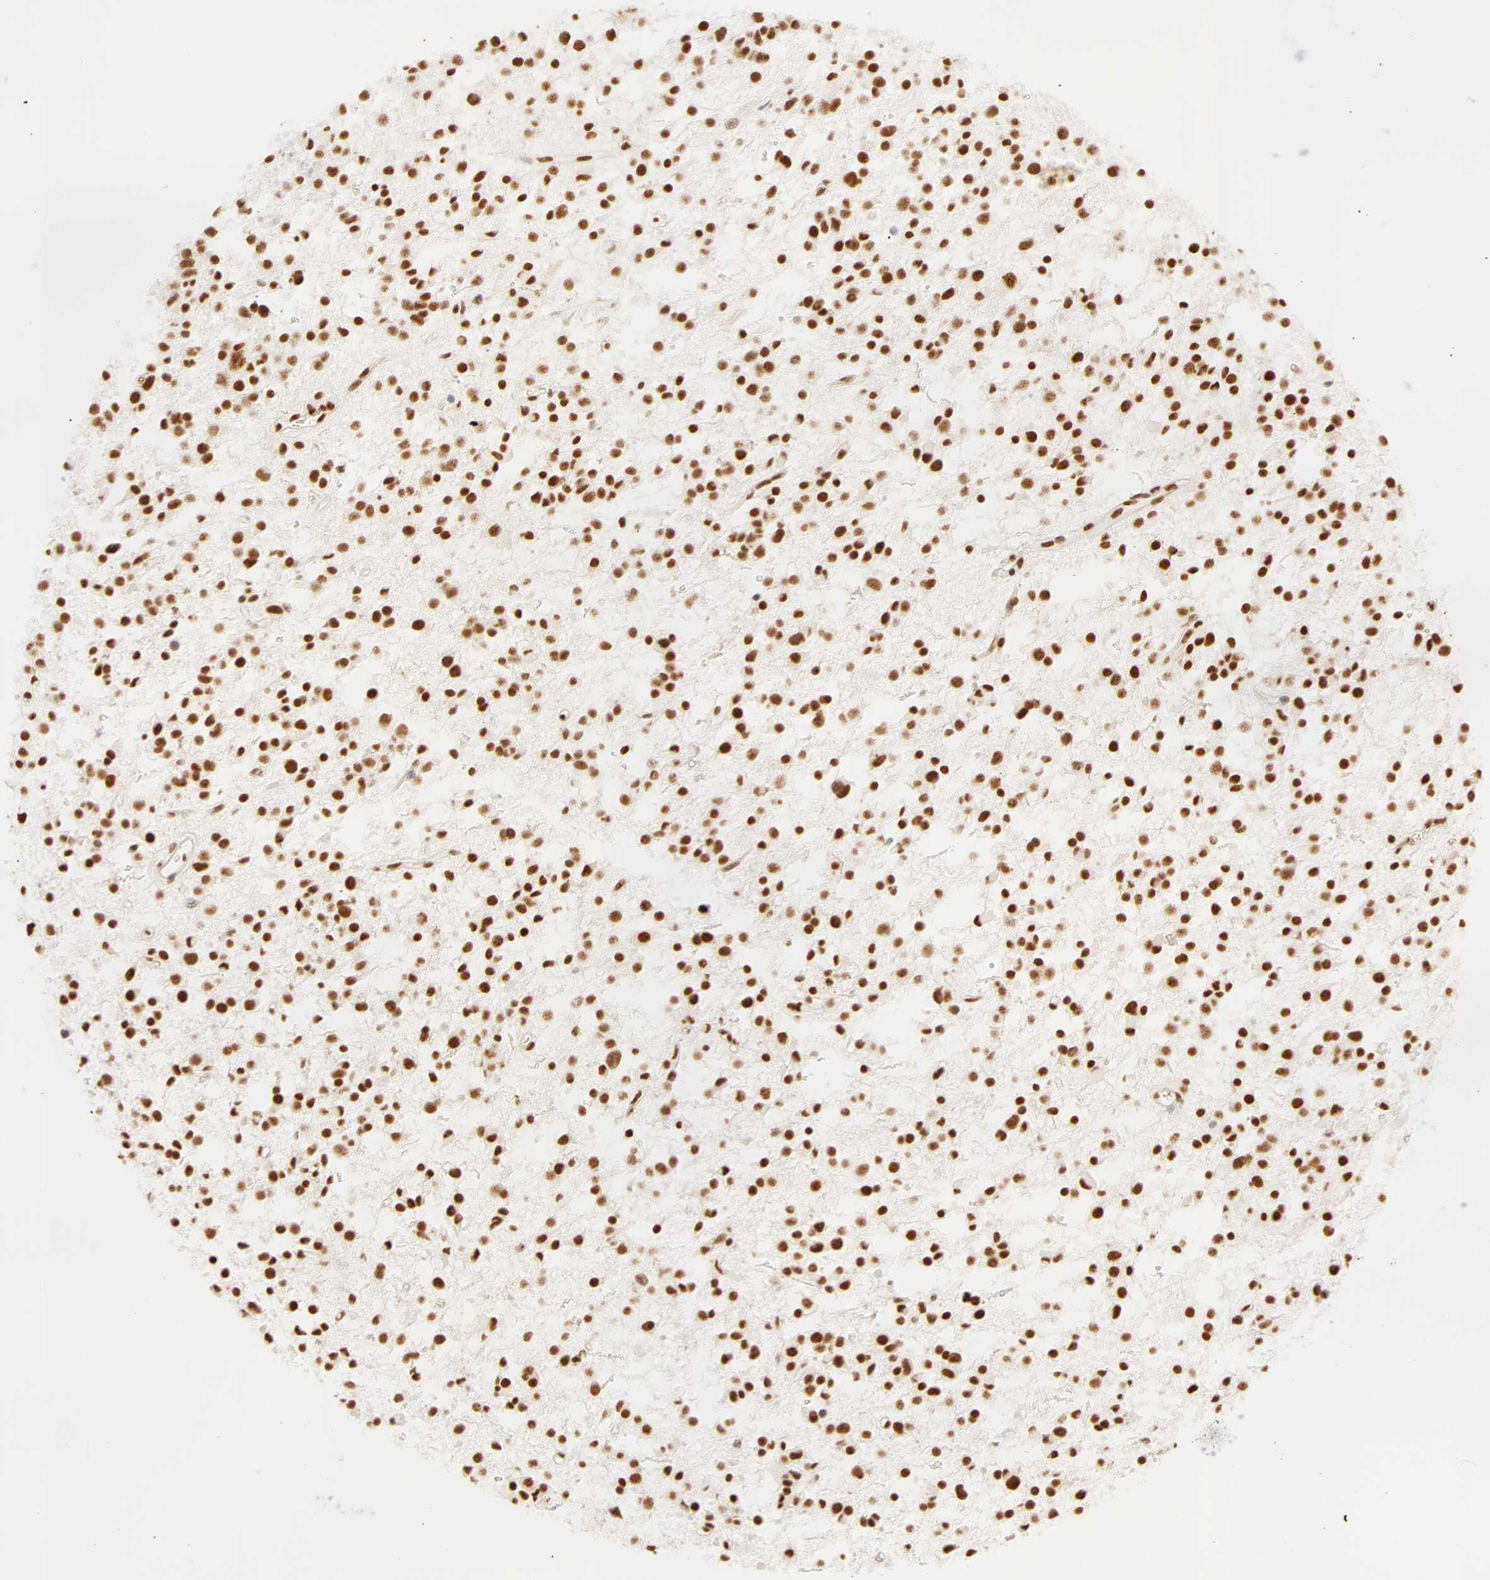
{"staining": {"intensity": "strong", "quantity": ">75%", "location": "nuclear"}, "tissue": "glioma", "cell_type": "Tumor cells", "image_type": "cancer", "snomed": [{"axis": "morphology", "description": "Glioma, malignant, Low grade"}, {"axis": "topography", "description": "Brain"}], "caption": "The histopathology image shows a brown stain indicating the presence of a protein in the nuclear of tumor cells in glioma.", "gene": "RBM39", "patient": {"sex": "female", "age": 36}}